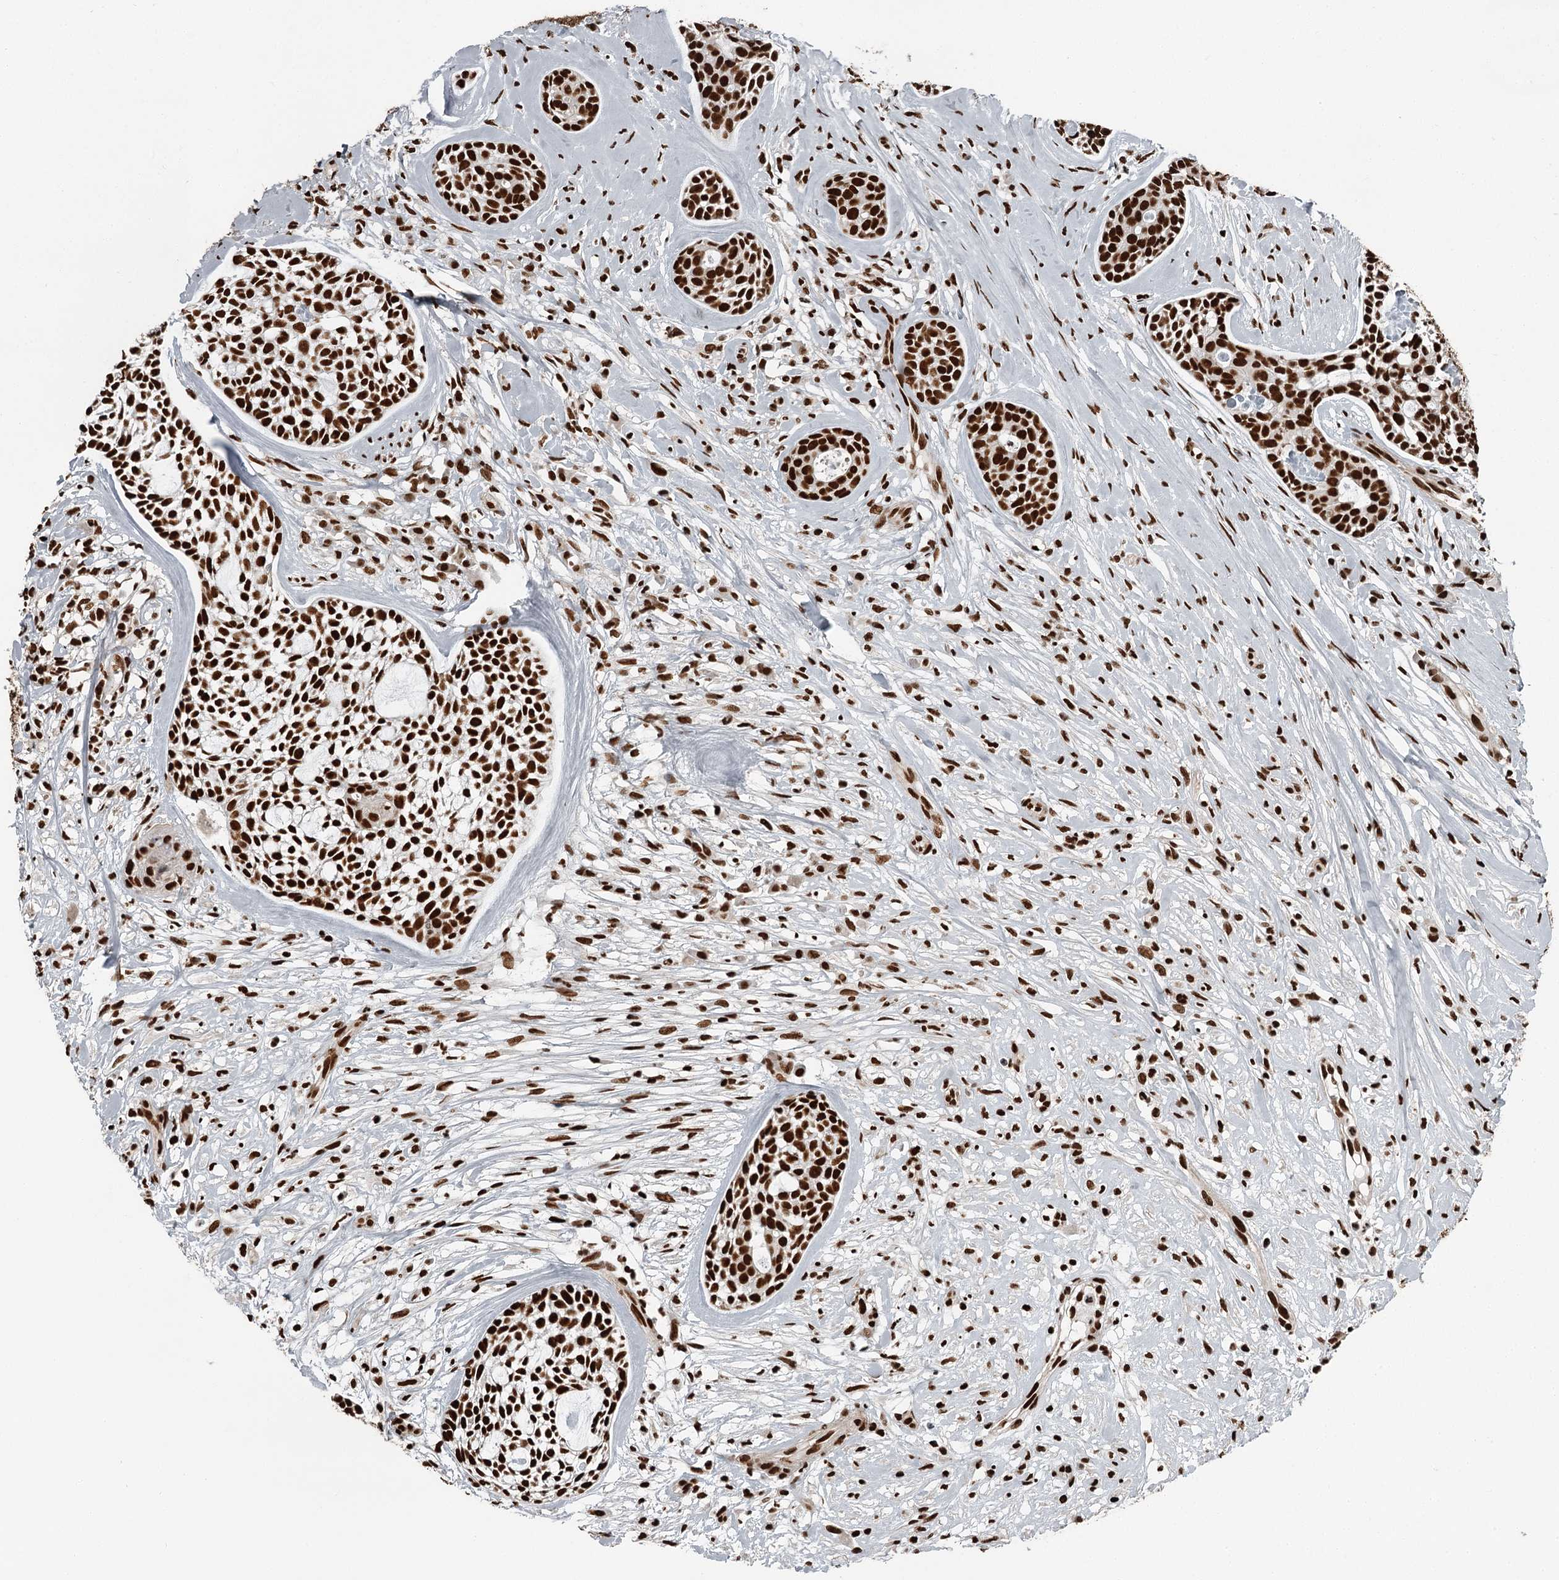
{"staining": {"intensity": "strong", "quantity": ">75%", "location": "nuclear"}, "tissue": "head and neck cancer", "cell_type": "Tumor cells", "image_type": "cancer", "snomed": [{"axis": "morphology", "description": "Adenocarcinoma, NOS"}, {"axis": "topography", "description": "Subcutis"}, {"axis": "topography", "description": "Head-Neck"}], "caption": "Protein expression analysis of head and neck adenocarcinoma displays strong nuclear positivity in approximately >75% of tumor cells.", "gene": "RBBP7", "patient": {"sex": "female", "age": 73}}